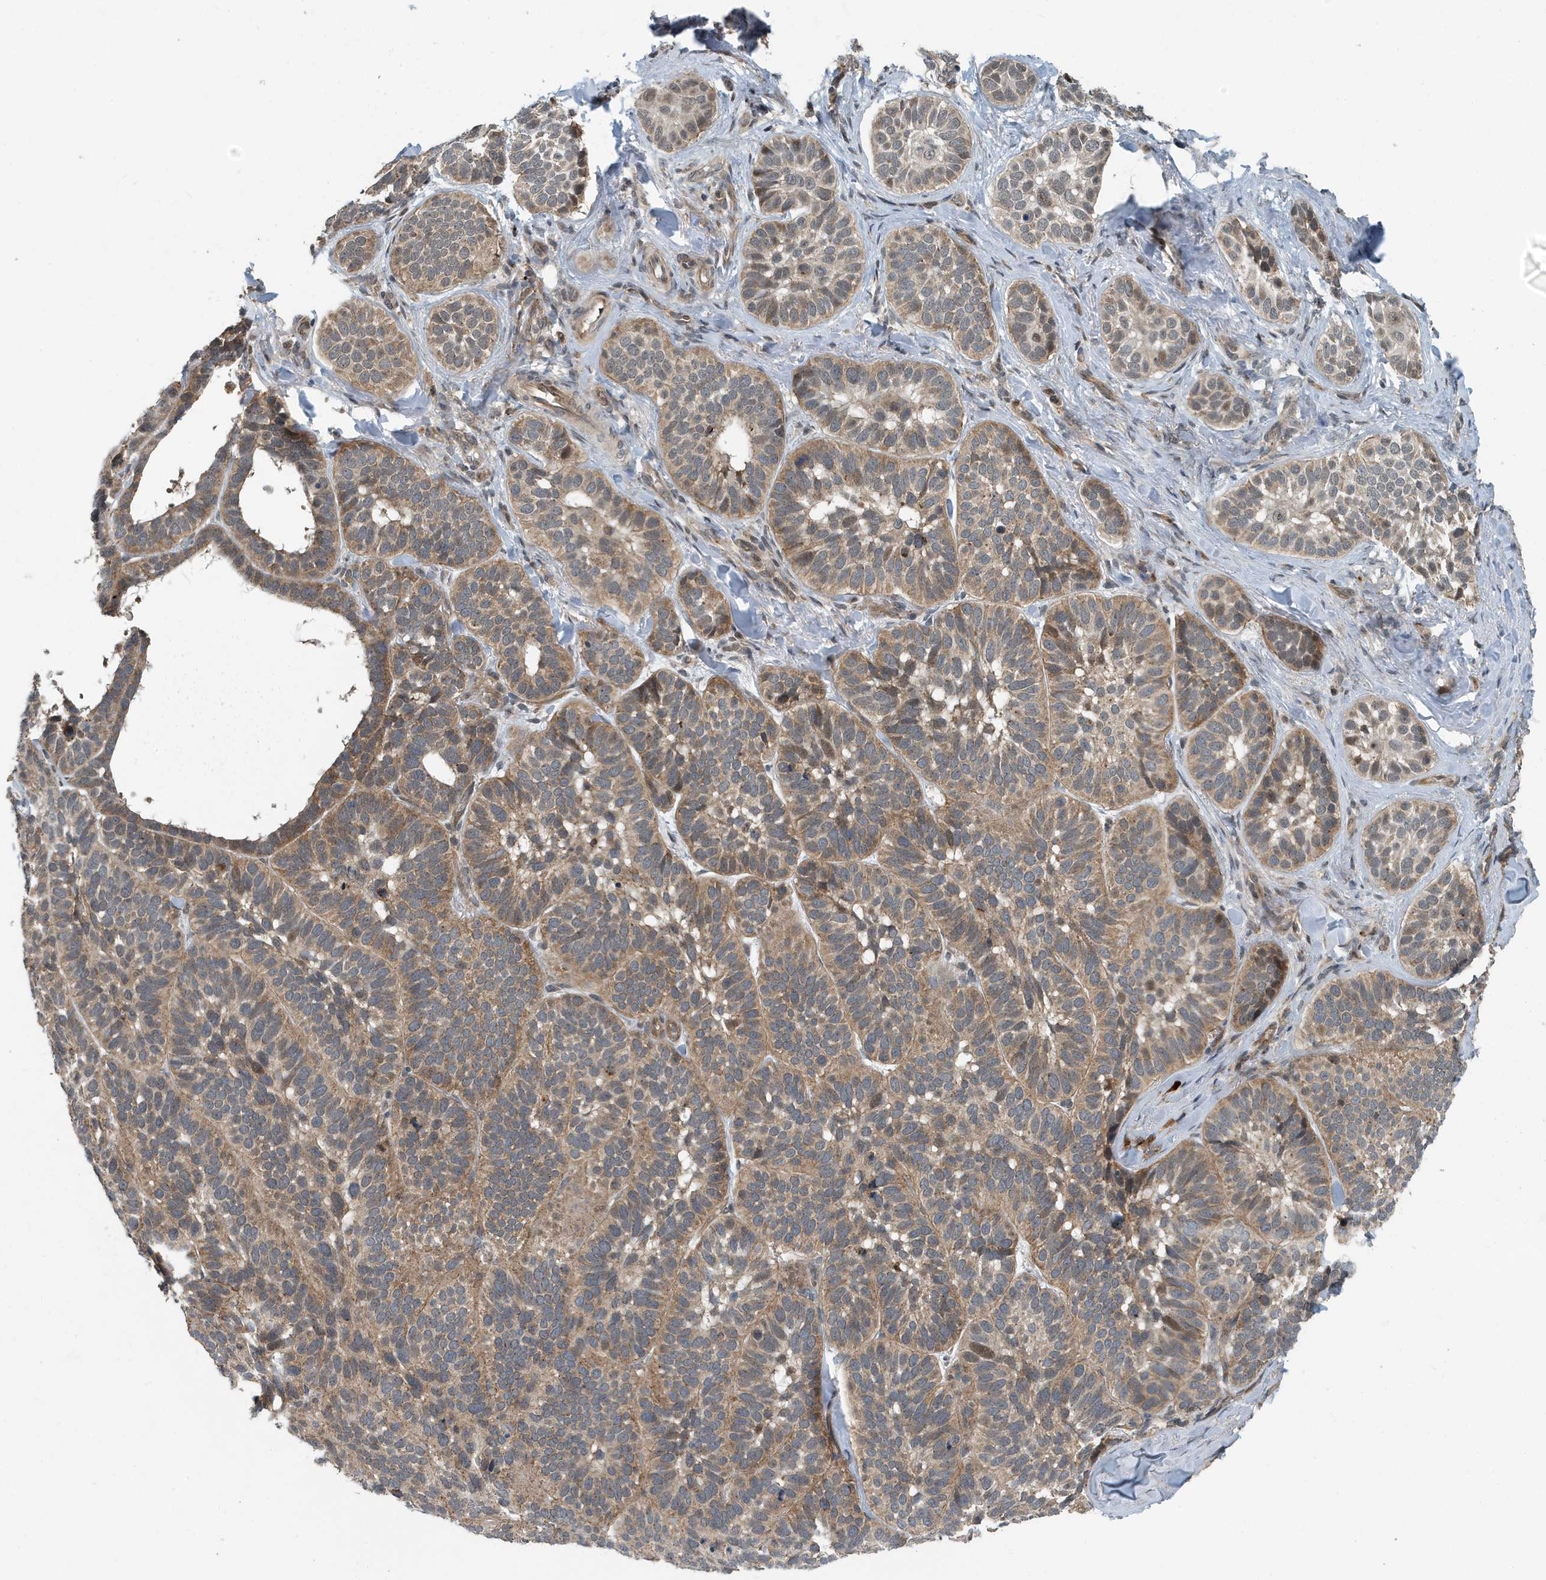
{"staining": {"intensity": "moderate", "quantity": ">75%", "location": "cytoplasmic/membranous"}, "tissue": "skin cancer", "cell_type": "Tumor cells", "image_type": "cancer", "snomed": [{"axis": "morphology", "description": "Basal cell carcinoma"}, {"axis": "topography", "description": "Skin"}], "caption": "Tumor cells show moderate cytoplasmic/membranous expression in approximately >75% of cells in skin cancer.", "gene": "KIF15", "patient": {"sex": "male", "age": 62}}